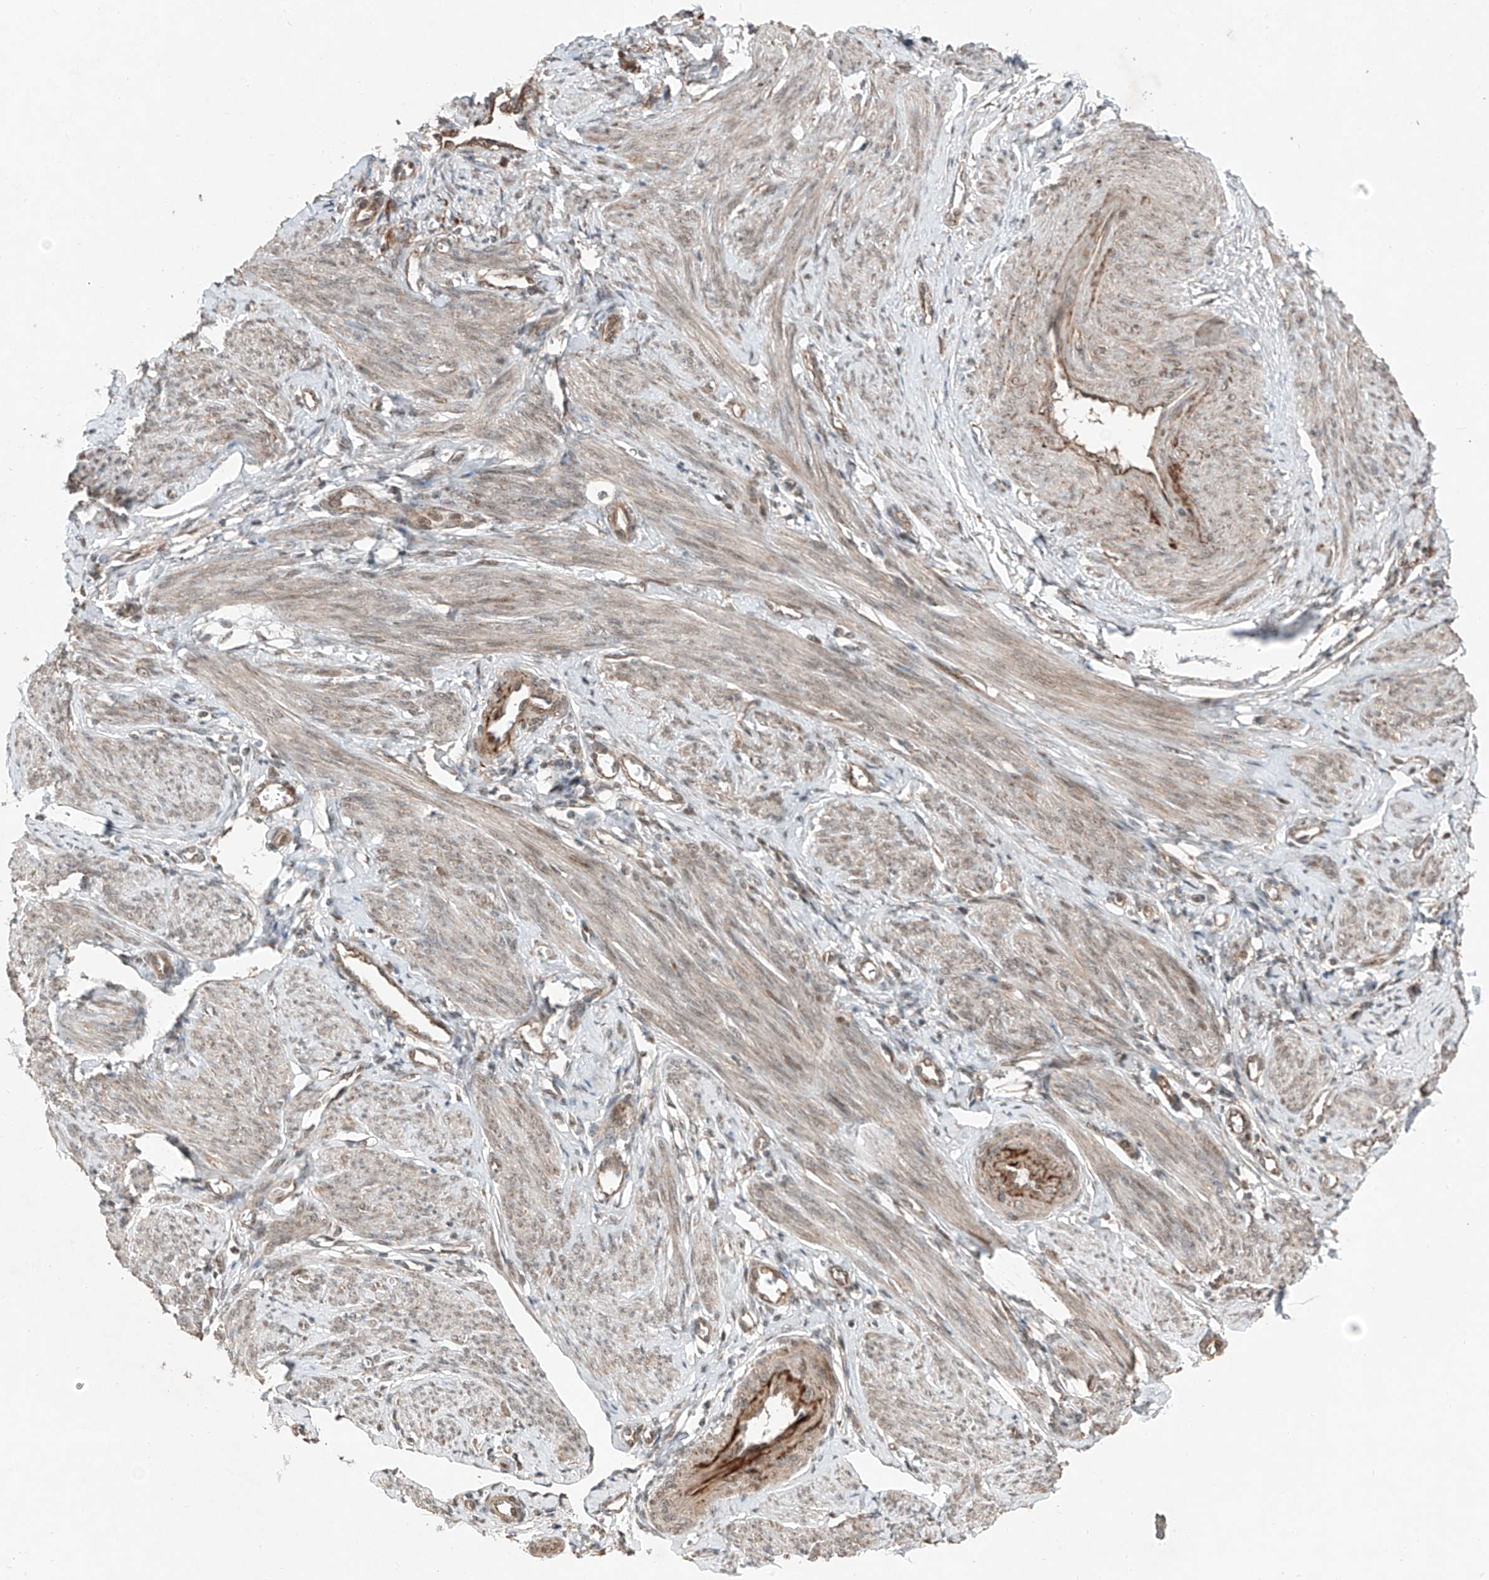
{"staining": {"intensity": "weak", "quantity": "25%-75%", "location": "cytoplasmic/membranous"}, "tissue": "endometrium", "cell_type": "Cells in endometrial stroma", "image_type": "normal", "snomed": [{"axis": "morphology", "description": "Normal tissue, NOS"}, {"axis": "topography", "description": "Uterus"}, {"axis": "topography", "description": "Endometrium"}], "caption": "Immunohistochemical staining of benign endometrium shows 25%-75% levels of weak cytoplasmic/membranous protein positivity in approximately 25%-75% of cells in endometrial stroma.", "gene": "ZNF620", "patient": {"sex": "female", "age": 48}}